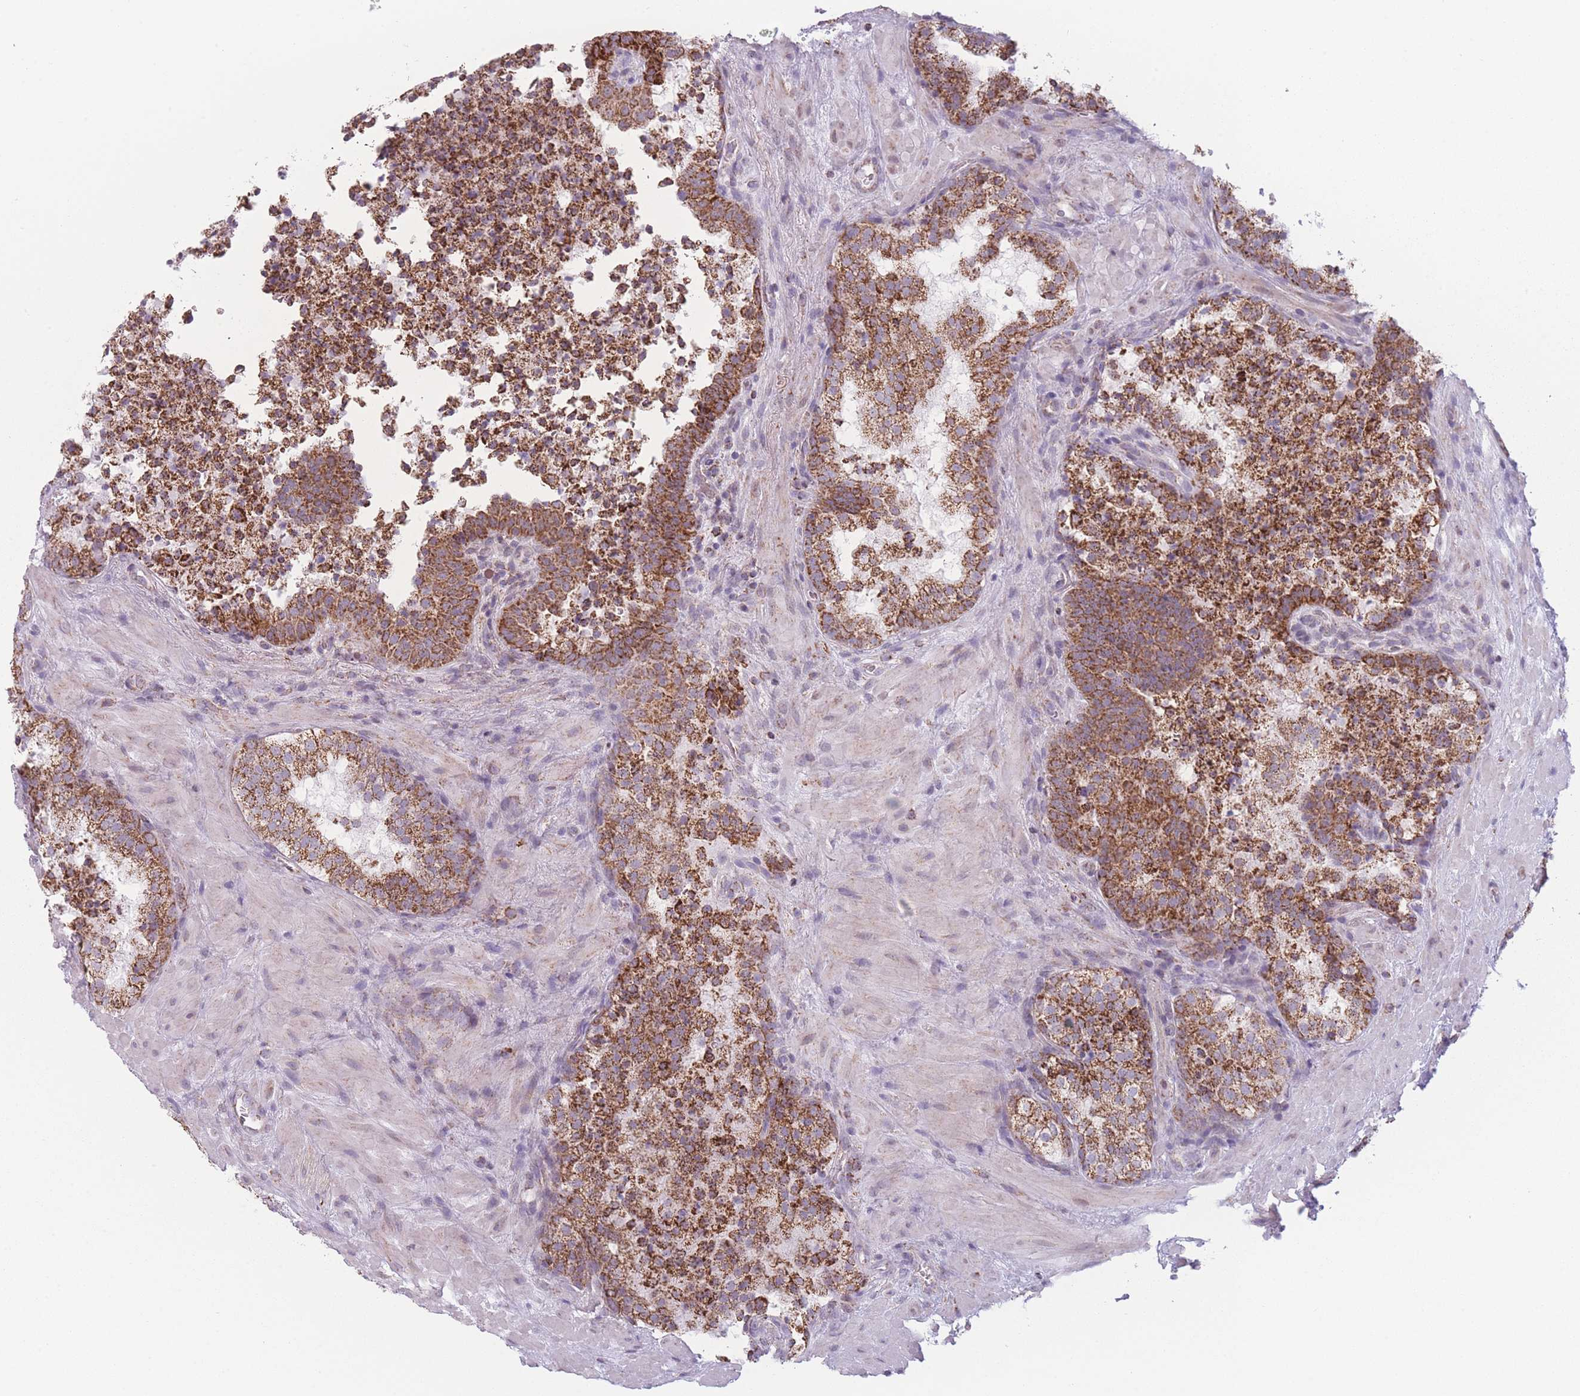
{"staining": {"intensity": "strong", "quantity": ">75%", "location": "cytoplasmic/membranous"}, "tissue": "prostate cancer", "cell_type": "Tumor cells", "image_type": "cancer", "snomed": [{"axis": "morphology", "description": "Adenocarcinoma, High grade"}, {"axis": "topography", "description": "Prostate"}], "caption": "Tumor cells reveal high levels of strong cytoplasmic/membranous staining in approximately >75% of cells in high-grade adenocarcinoma (prostate).", "gene": "DCHS1", "patient": {"sex": "male", "age": 56}}